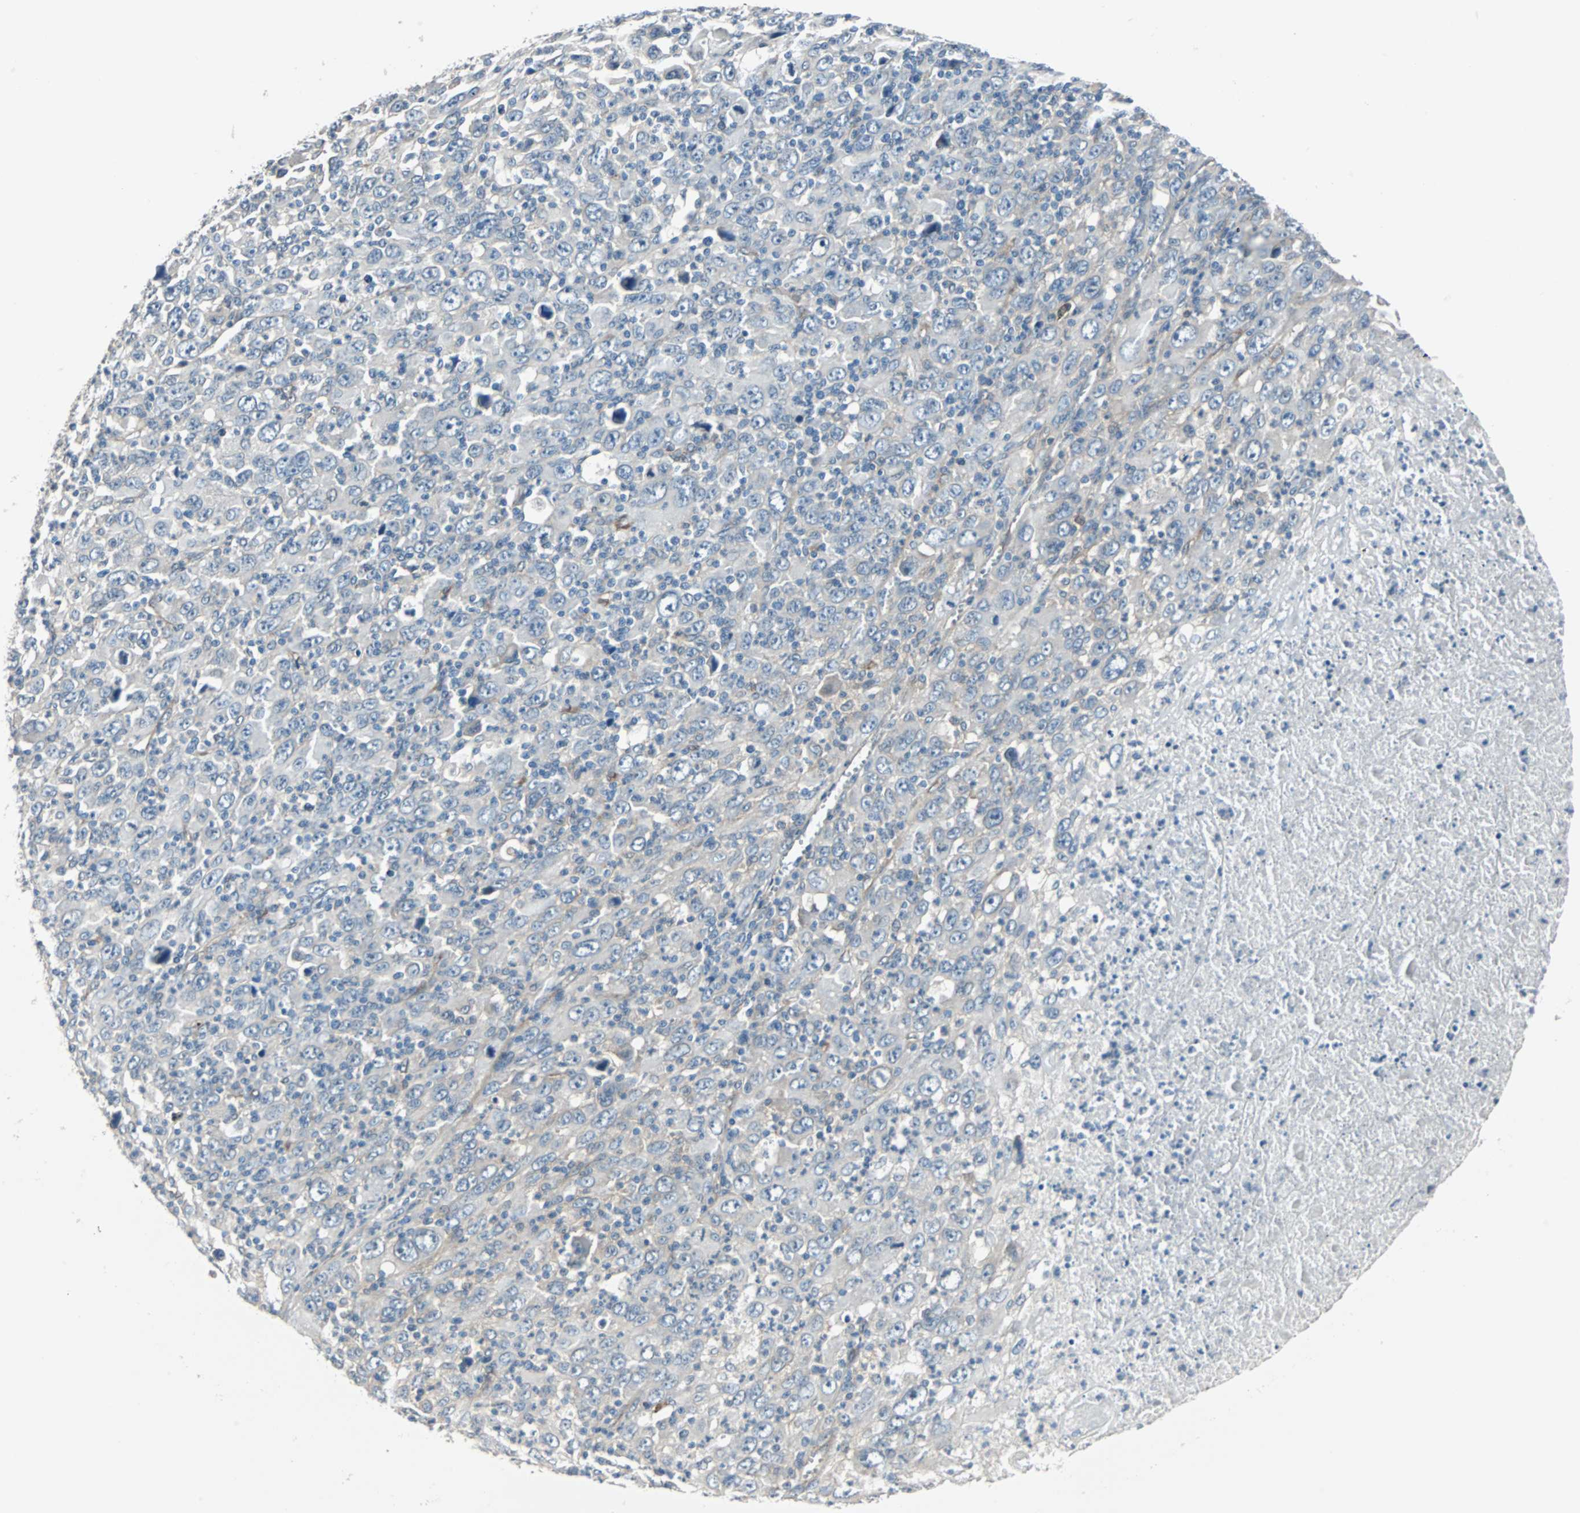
{"staining": {"intensity": "negative", "quantity": "none", "location": "none"}, "tissue": "melanoma", "cell_type": "Tumor cells", "image_type": "cancer", "snomed": [{"axis": "morphology", "description": "Malignant melanoma, Metastatic site"}, {"axis": "topography", "description": "Skin"}], "caption": "The immunohistochemistry micrograph has no significant positivity in tumor cells of melanoma tissue. The staining is performed using DAB (3,3'-diaminobenzidine) brown chromogen with nuclei counter-stained in using hematoxylin.", "gene": "SWAP70", "patient": {"sex": "female", "age": 56}}